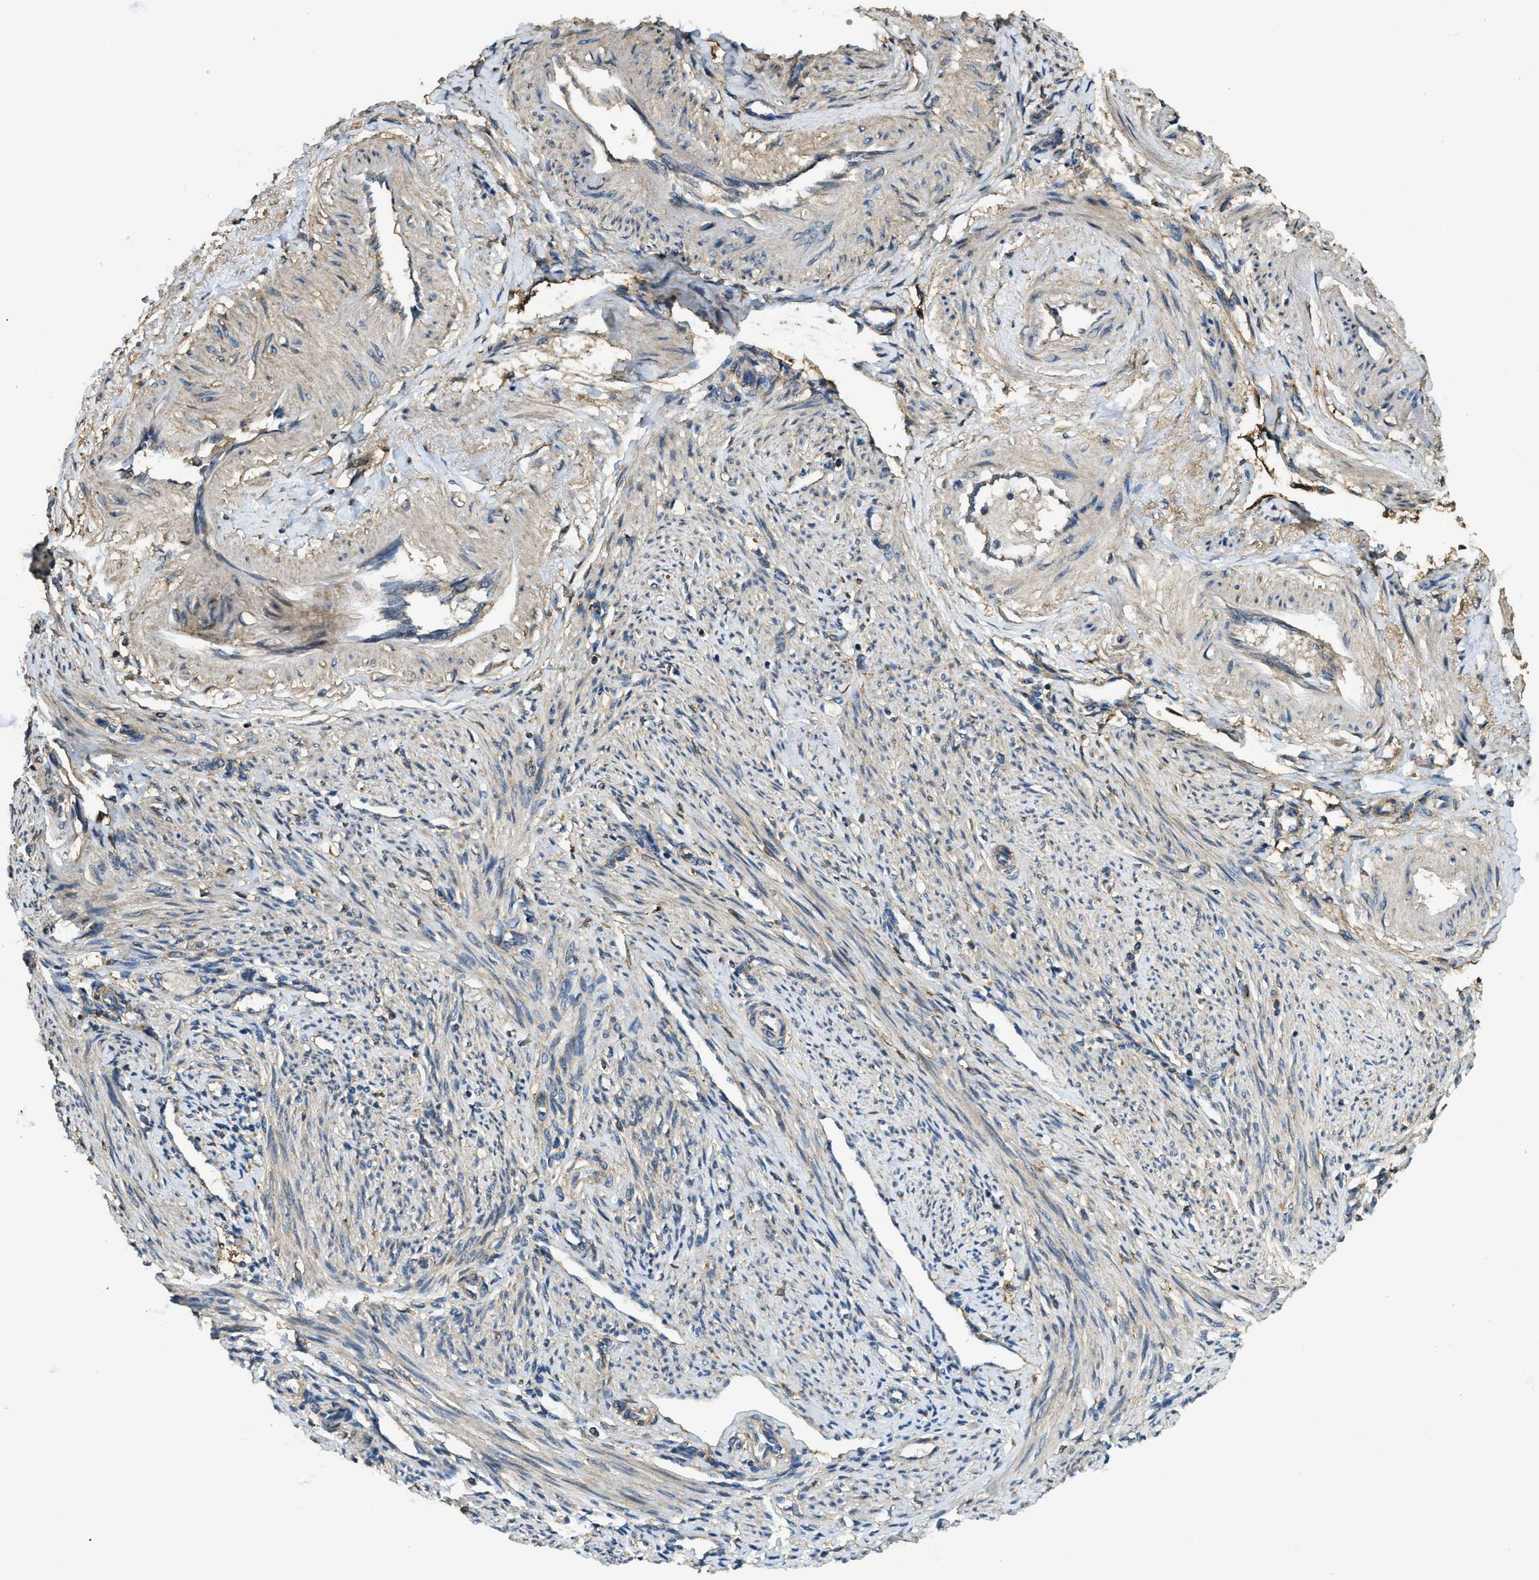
{"staining": {"intensity": "moderate", "quantity": ">75%", "location": "cytoplasmic/membranous"}, "tissue": "endometrium", "cell_type": "Cells in endometrial stroma", "image_type": "normal", "snomed": [{"axis": "morphology", "description": "Normal tissue, NOS"}, {"axis": "topography", "description": "Endometrium"}], "caption": "Endometrium stained with DAB immunohistochemistry shows medium levels of moderate cytoplasmic/membranous expression in about >75% of cells in endometrial stroma.", "gene": "CD276", "patient": {"sex": "female", "age": 42}}